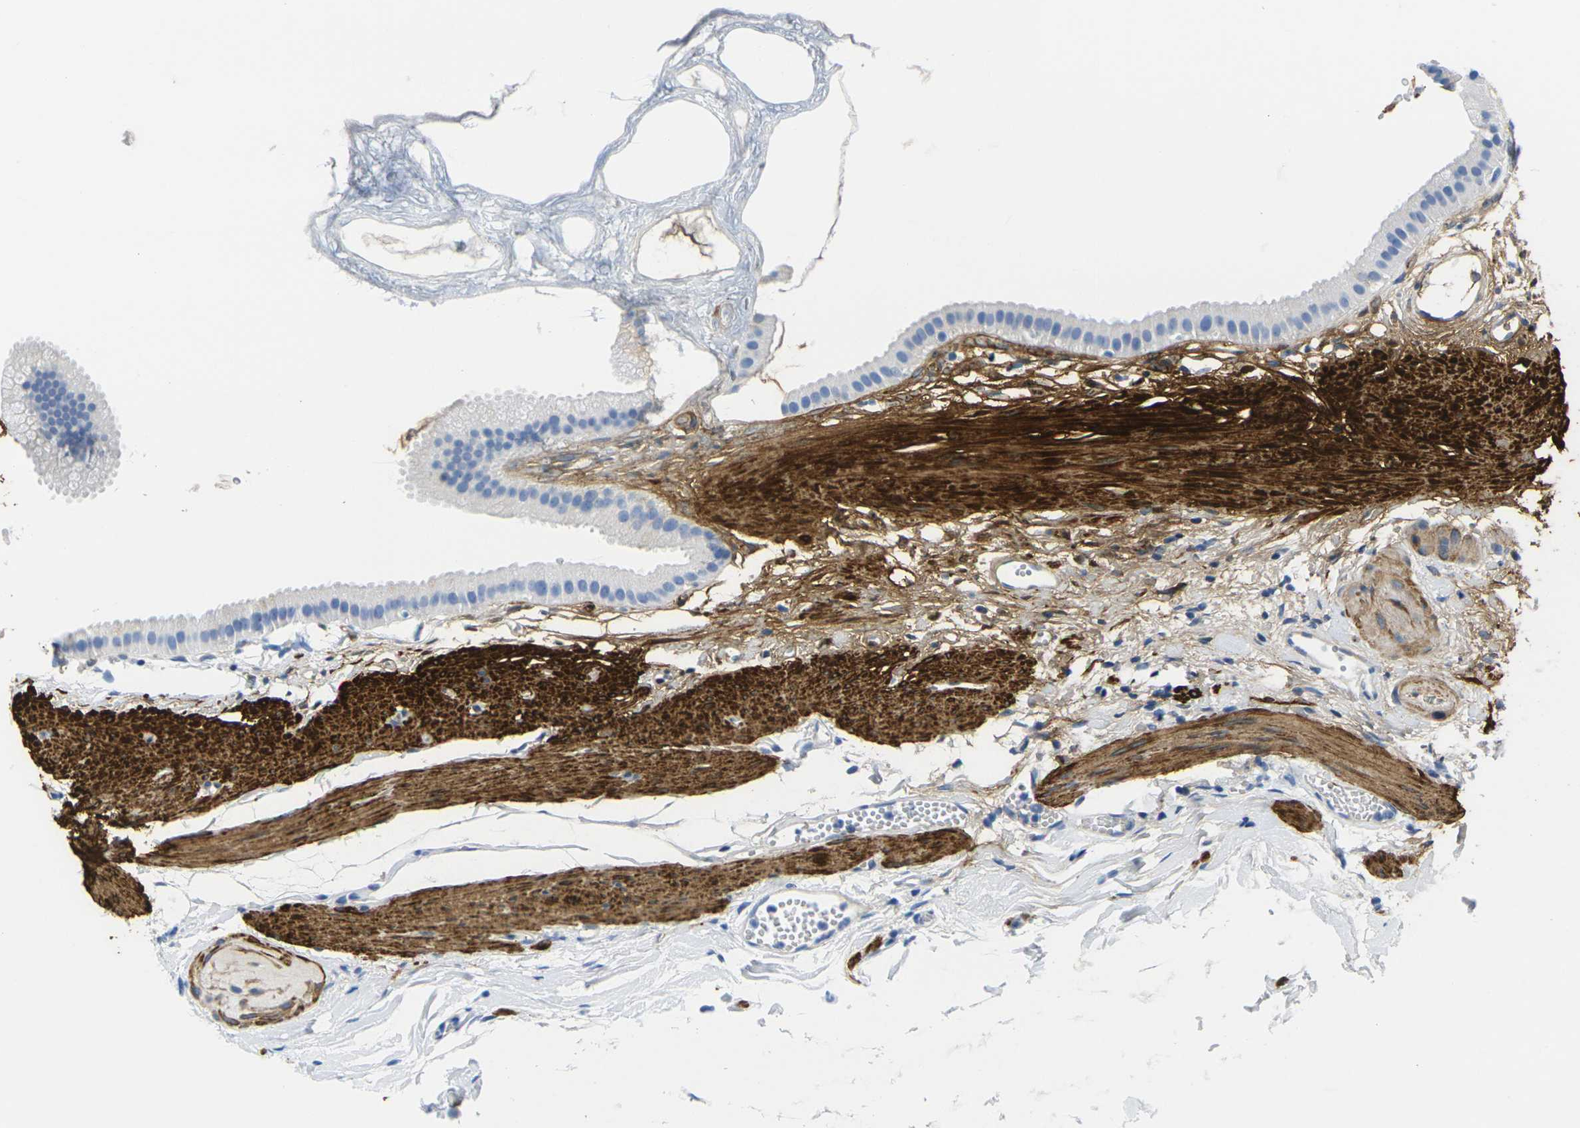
{"staining": {"intensity": "negative", "quantity": "none", "location": "none"}, "tissue": "gallbladder", "cell_type": "Glandular cells", "image_type": "normal", "snomed": [{"axis": "morphology", "description": "Normal tissue, NOS"}, {"axis": "topography", "description": "Gallbladder"}], "caption": "Human gallbladder stained for a protein using IHC shows no expression in glandular cells.", "gene": "CNN1", "patient": {"sex": "female", "age": 64}}